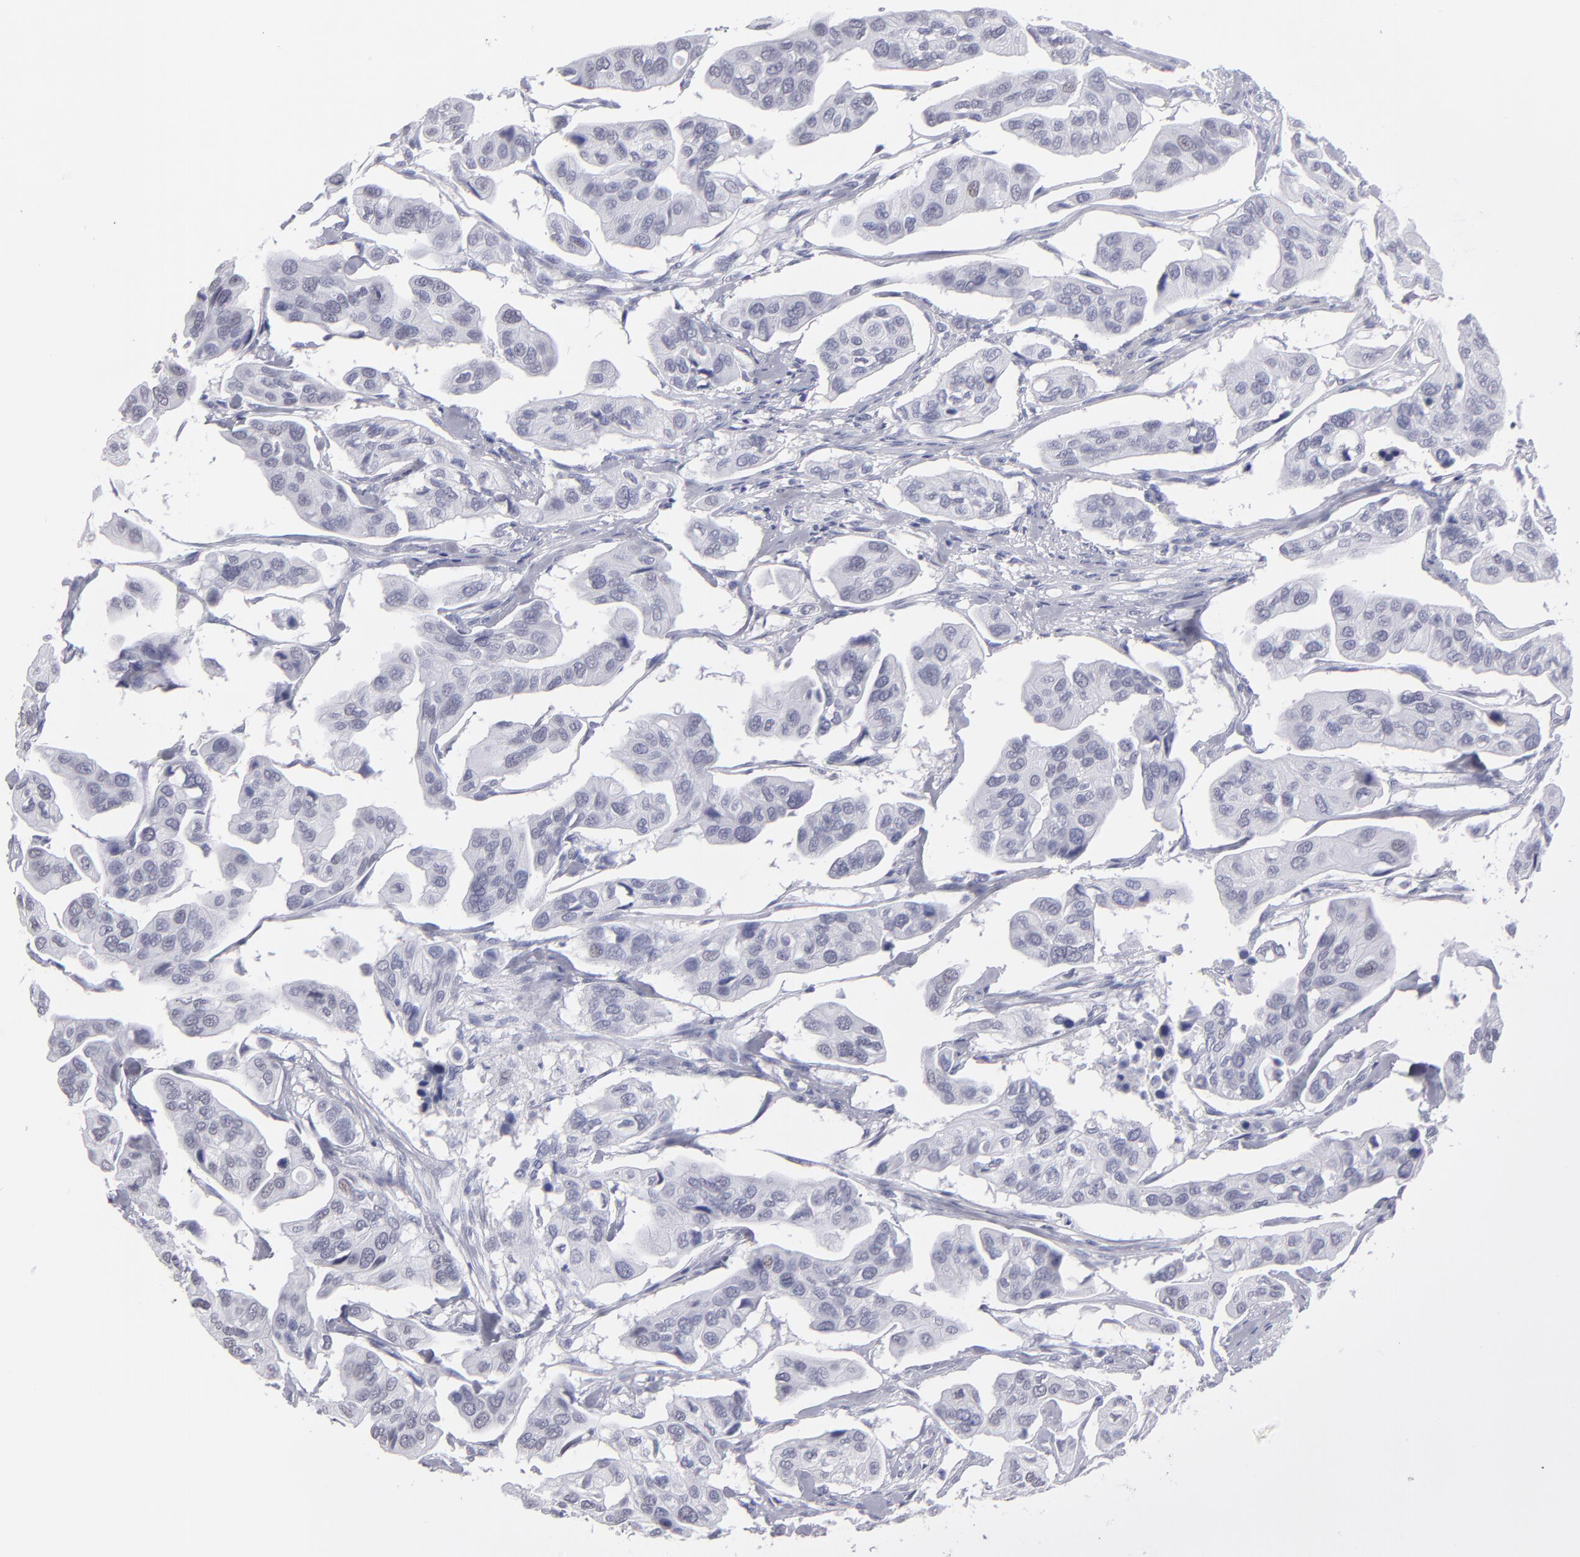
{"staining": {"intensity": "negative", "quantity": "none", "location": "none"}, "tissue": "urothelial cancer", "cell_type": "Tumor cells", "image_type": "cancer", "snomed": [{"axis": "morphology", "description": "Adenocarcinoma, NOS"}, {"axis": "topography", "description": "Urinary bladder"}], "caption": "High power microscopy photomicrograph of an IHC photomicrograph of urothelial cancer, revealing no significant positivity in tumor cells.", "gene": "ALDOB", "patient": {"sex": "male", "age": 61}}